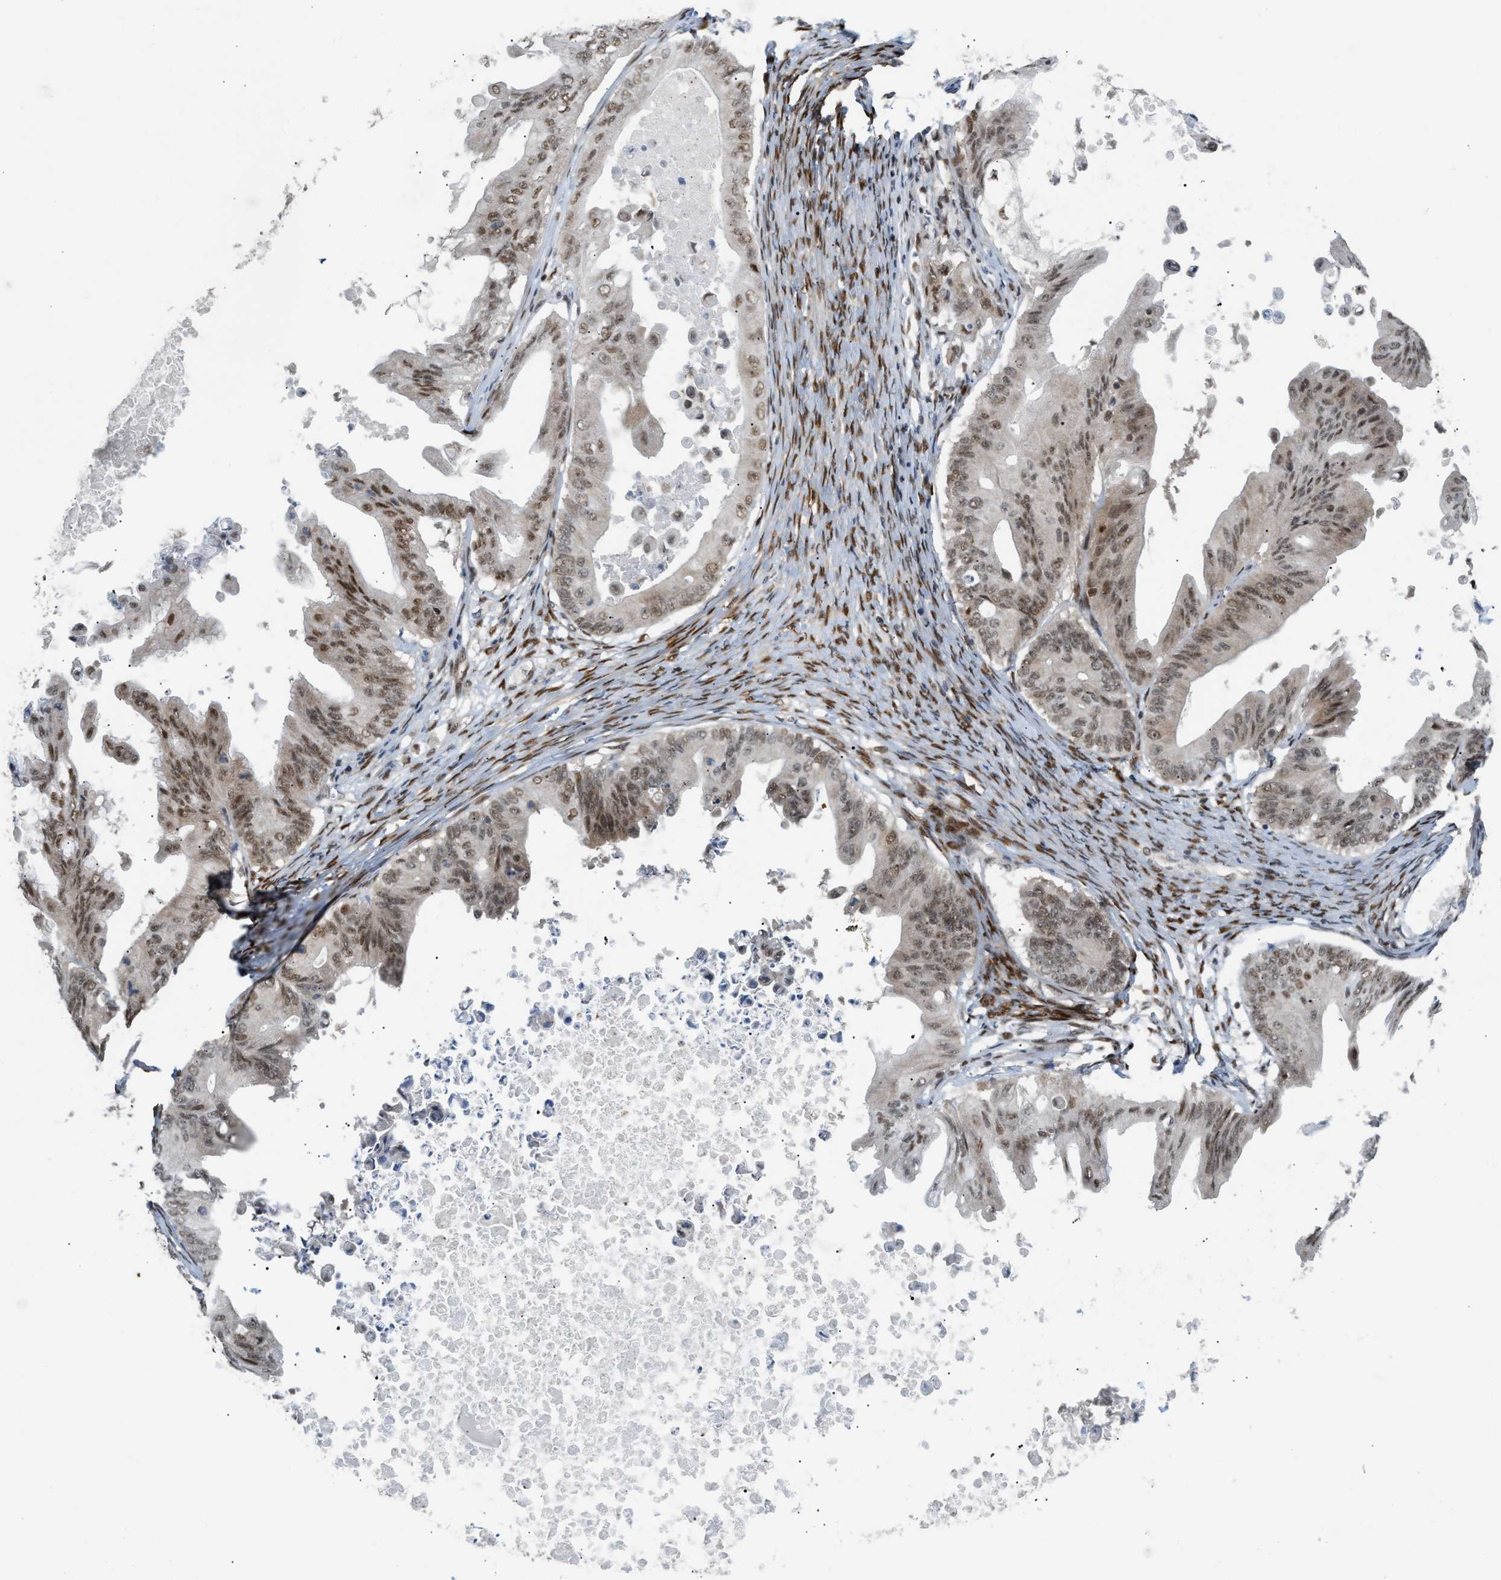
{"staining": {"intensity": "weak", "quantity": ">75%", "location": "nuclear"}, "tissue": "ovarian cancer", "cell_type": "Tumor cells", "image_type": "cancer", "snomed": [{"axis": "morphology", "description": "Cystadenocarcinoma, mucinous, NOS"}, {"axis": "topography", "description": "Ovary"}], "caption": "This is an image of IHC staining of ovarian cancer (mucinous cystadenocarcinoma), which shows weak staining in the nuclear of tumor cells.", "gene": "SSBP2", "patient": {"sex": "female", "age": 37}}